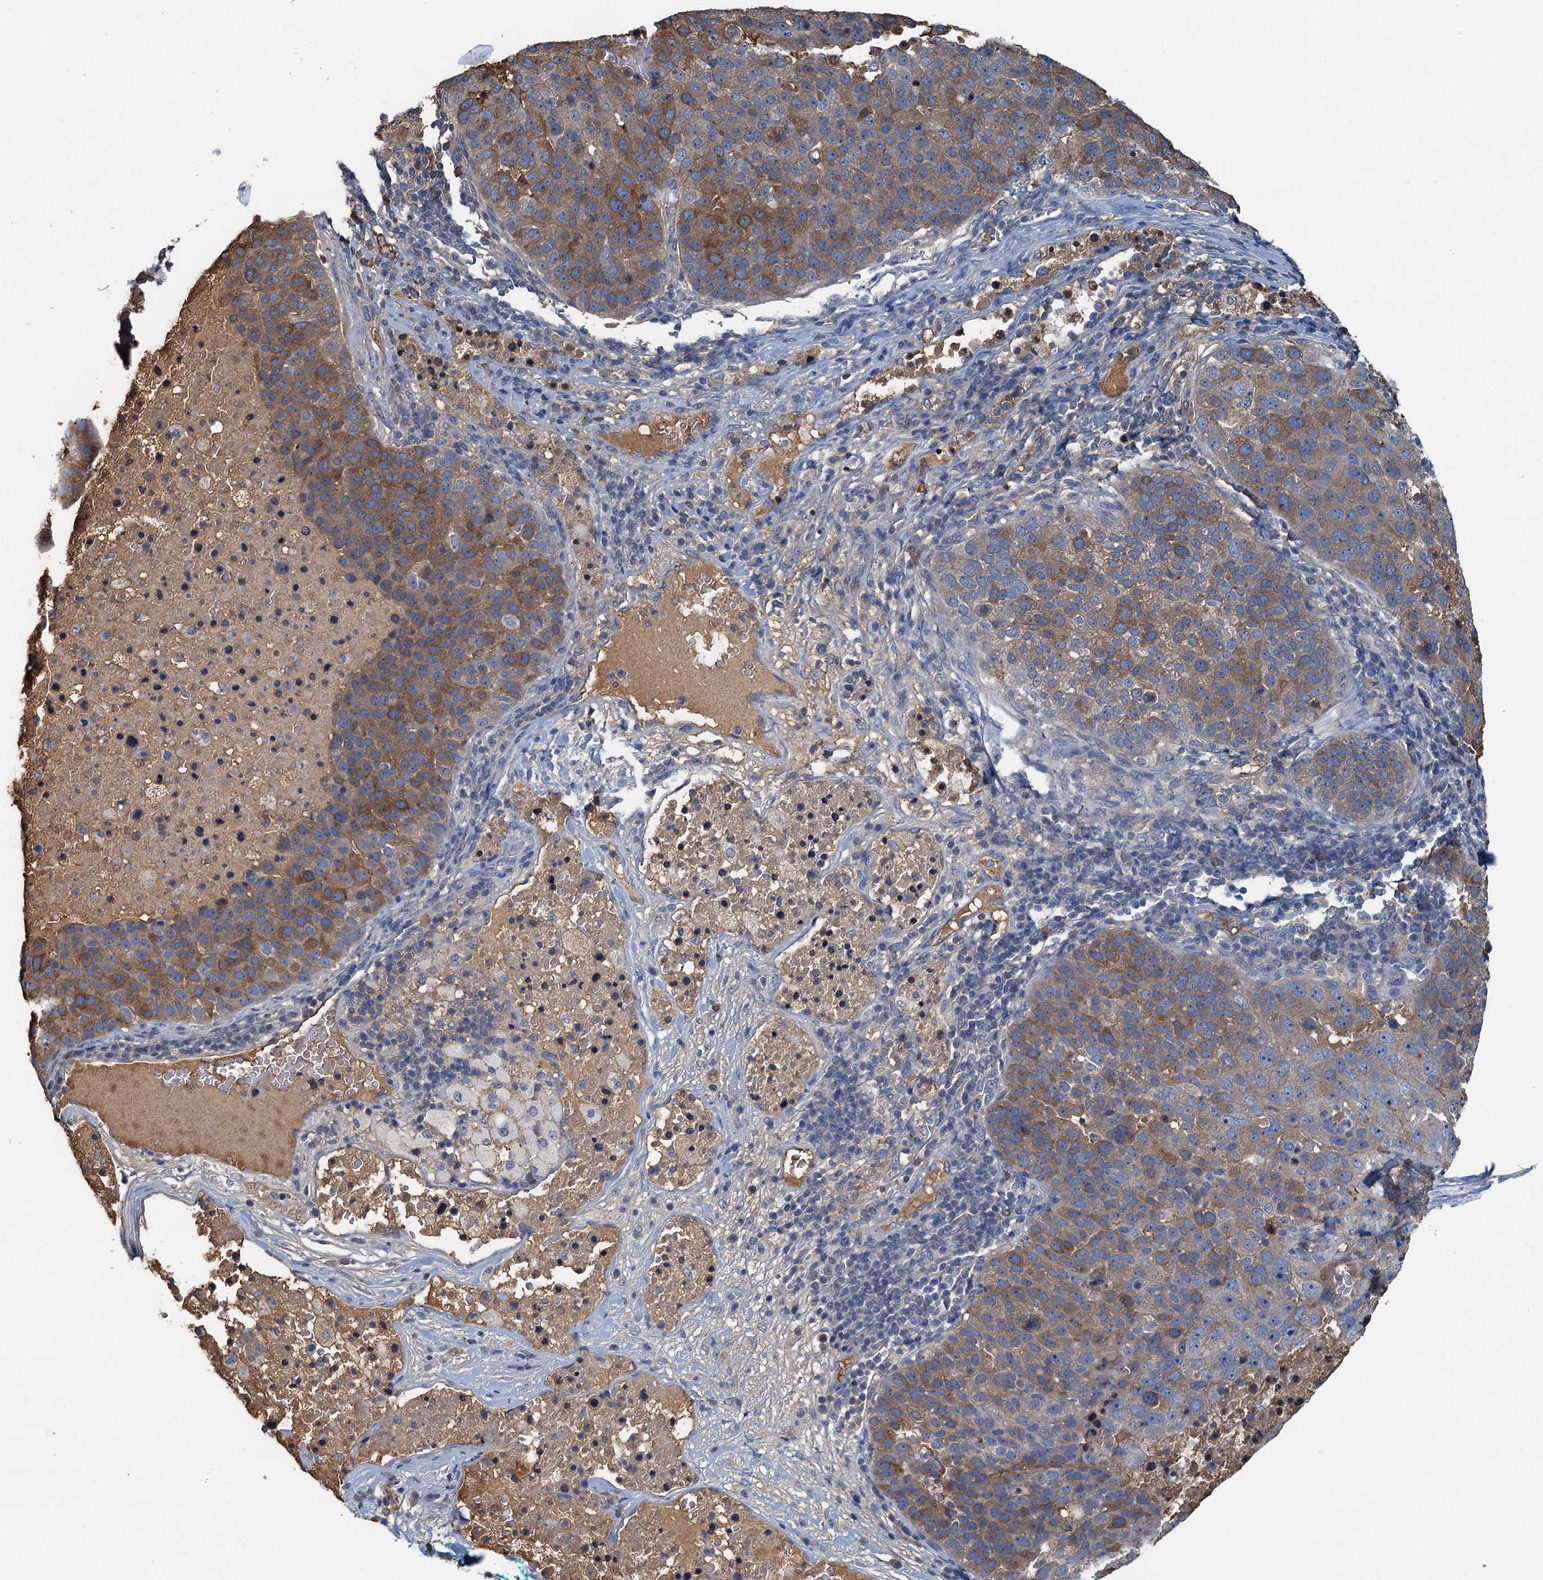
{"staining": {"intensity": "moderate", "quantity": ">75%", "location": "cytoplasmic/membranous"}, "tissue": "pancreatic cancer", "cell_type": "Tumor cells", "image_type": "cancer", "snomed": [{"axis": "morphology", "description": "Adenocarcinoma, NOS"}, {"axis": "topography", "description": "Pancreas"}], "caption": "A brown stain shows moderate cytoplasmic/membranous staining of a protein in human pancreatic cancer tumor cells.", "gene": "LSM14B", "patient": {"sex": "female", "age": 61}}